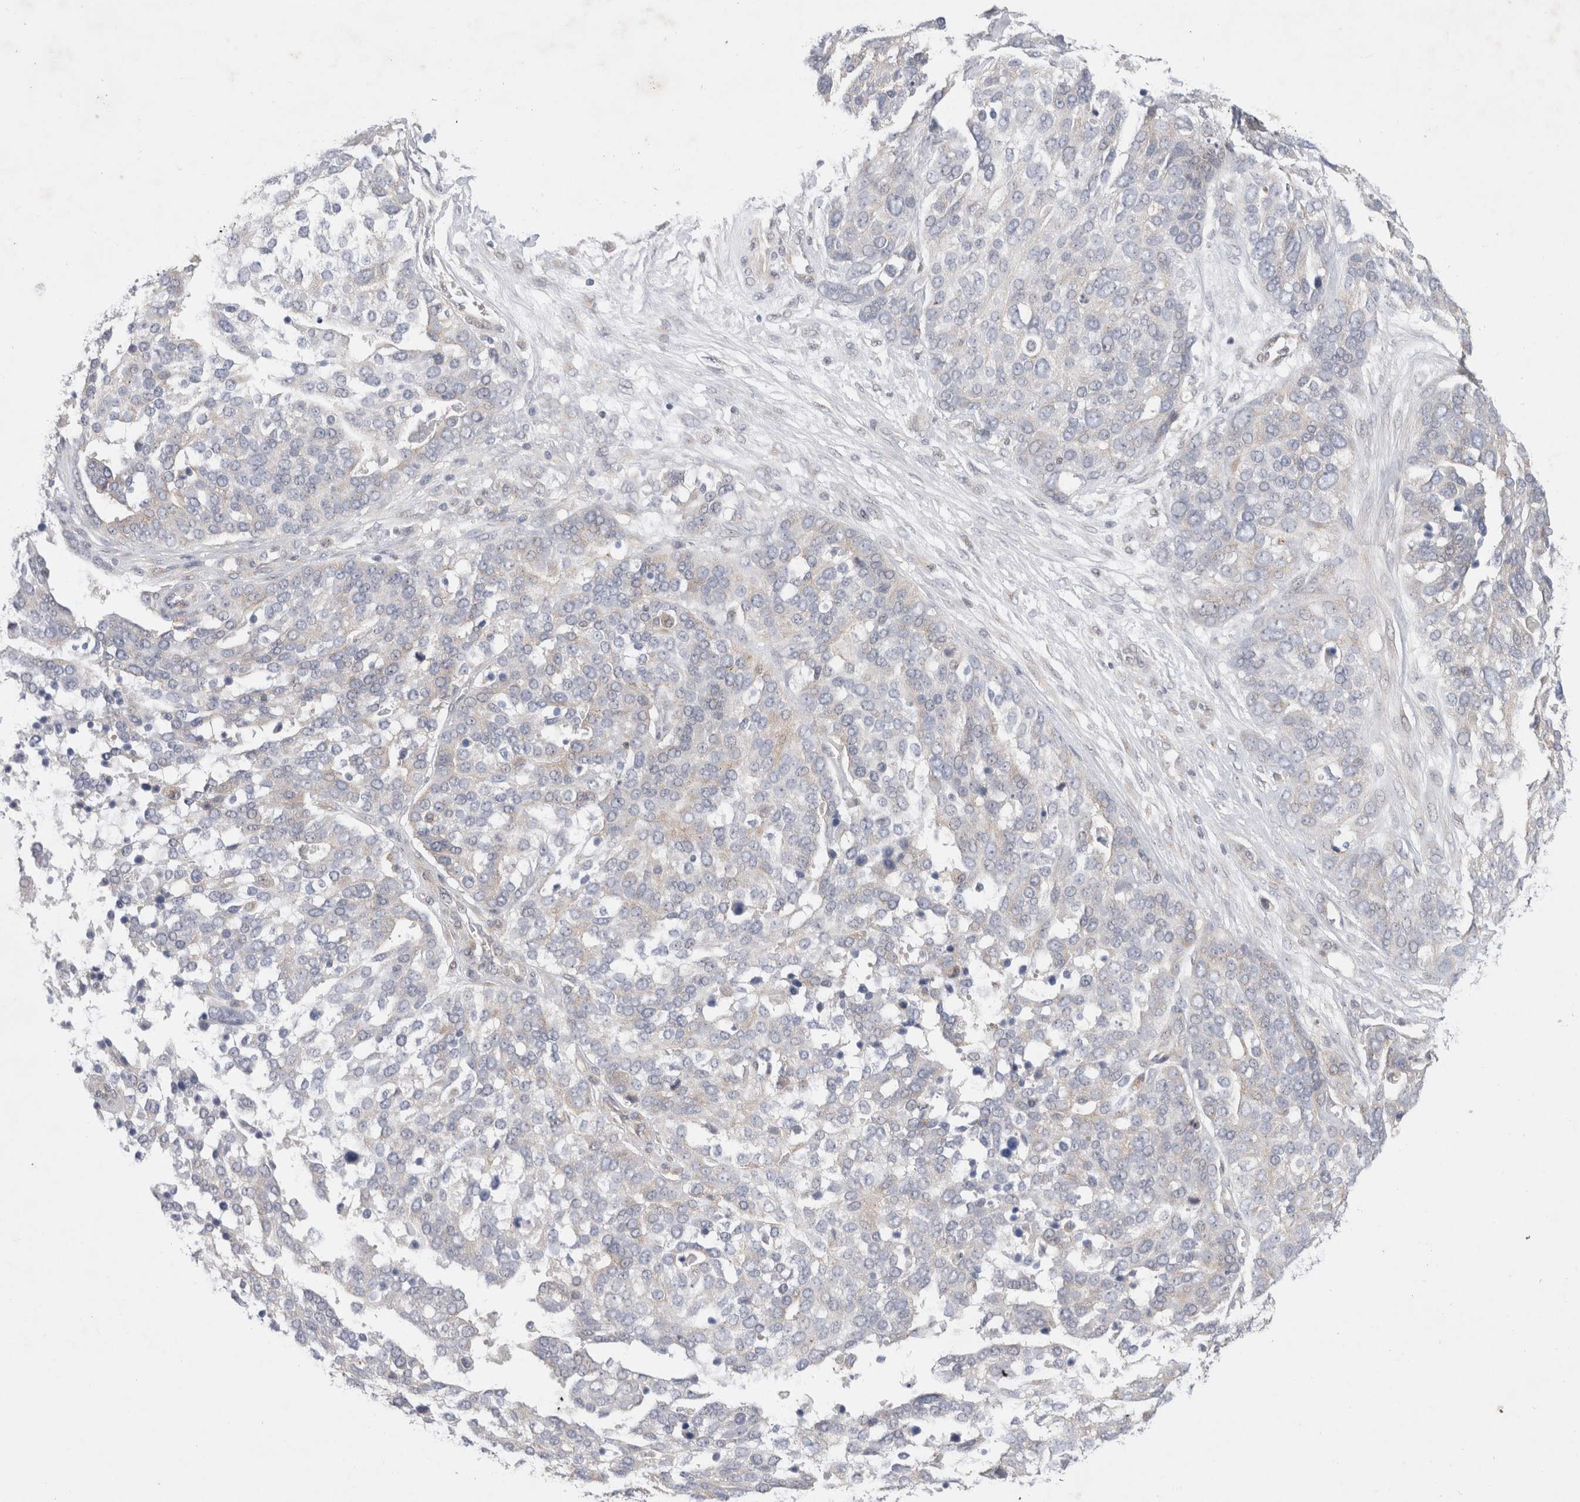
{"staining": {"intensity": "negative", "quantity": "none", "location": "none"}, "tissue": "ovarian cancer", "cell_type": "Tumor cells", "image_type": "cancer", "snomed": [{"axis": "morphology", "description": "Cystadenocarcinoma, serous, NOS"}, {"axis": "topography", "description": "Ovary"}], "caption": "IHC histopathology image of human serous cystadenocarcinoma (ovarian) stained for a protein (brown), which reveals no staining in tumor cells. (DAB IHC visualized using brightfield microscopy, high magnification).", "gene": "BICD2", "patient": {"sex": "female", "age": 44}}